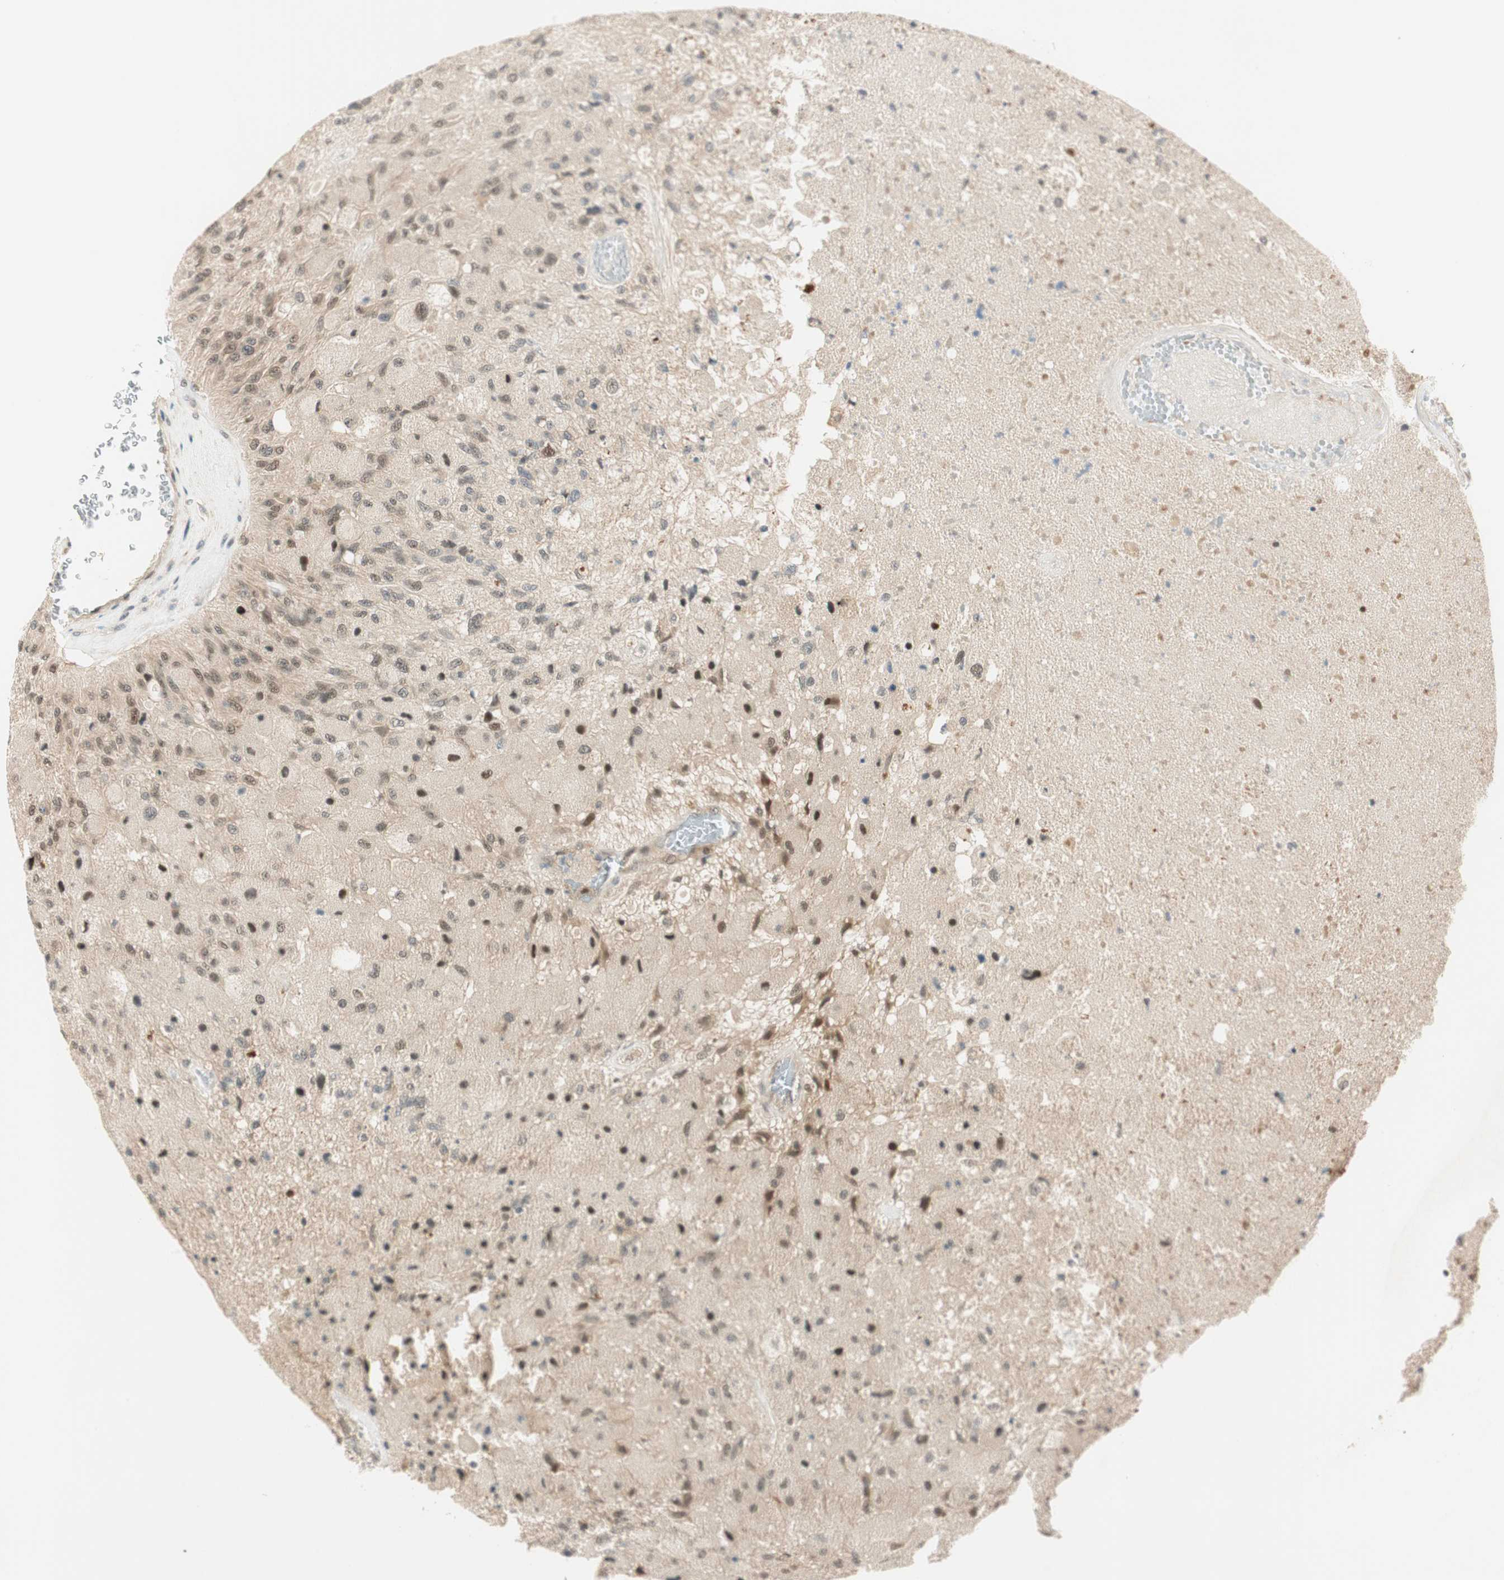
{"staining": {"intensity": "weak", "quantity": "25%-75%", "location": "cytoplasmic/membranous,nuclear"}, "tissue": "glioma", "cell_type": "Tumor cells", "image_type": "cancer", "snomed": [{"axis": "morphology", "description": "Normal tissue, NOS"}, {"axis": "morphology", "description": "Glioma, malignant, High grade"}, {"axis": "topography", "description": "Cerebral cortex"}], "caption": "A histopathology image of human malignant glioma (high-grade) stained for a protein reveals weak cytoplasmic/membranous and nuclear brown staining in tumor cells. (DAB IHC, brown staining for protein, blue staining for nuclei).", "gene": "PSMD8", "patient": {"sex": "male", "age": 77}}